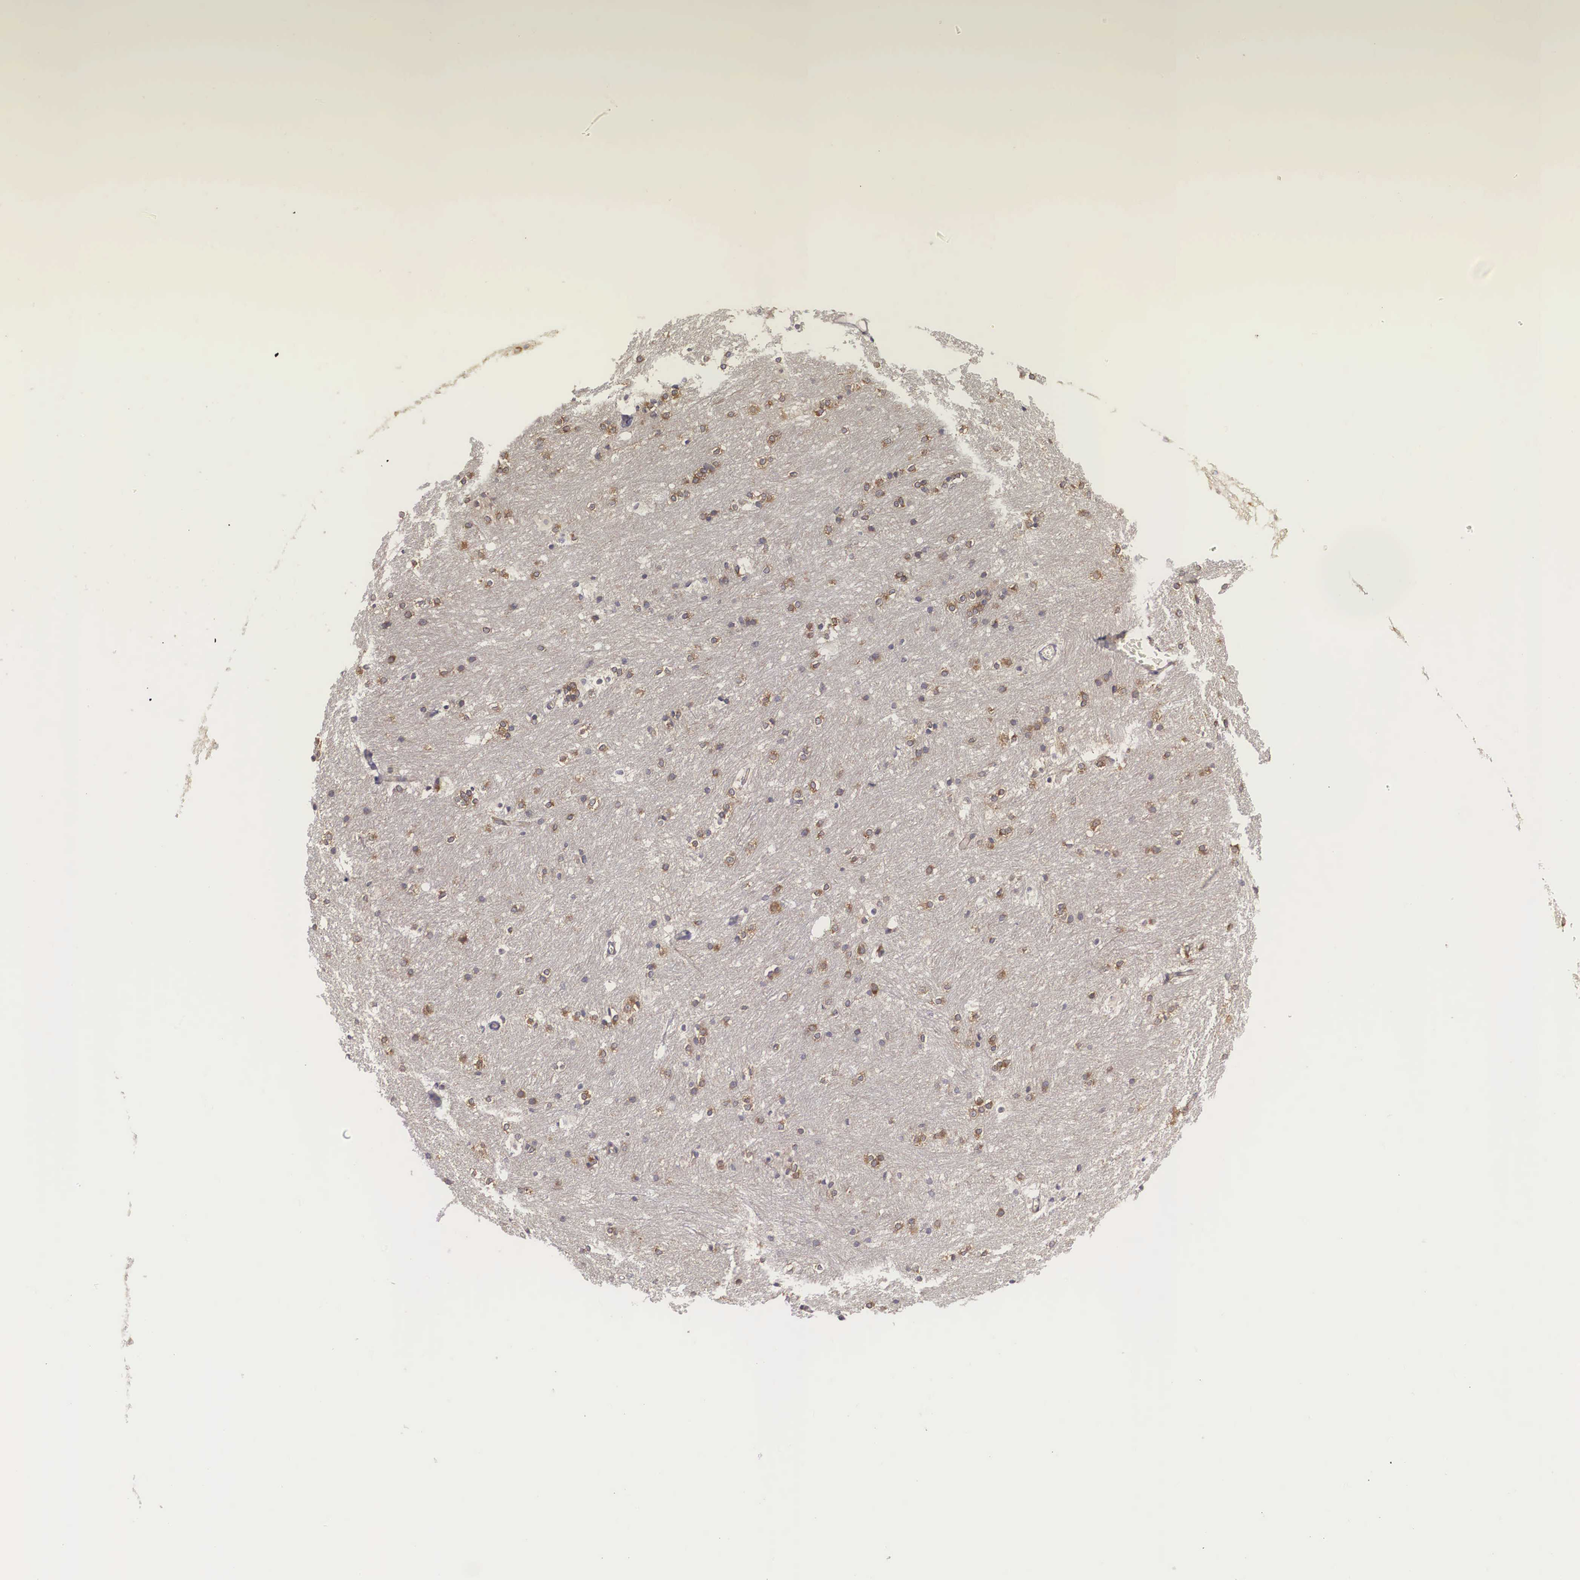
{"staining": {"intensity": "negative", "quantity": "none", "location": "none"}, "tissue": "caudate", "cell_type": "Glial cells", "image_type": "normal", "snomed": [{"axis": "morphology", "description": "Normal tissue, NOS"}, {"axis": "topography", "description": "Lateral ventricle wall"}], "caption": "Immunohistochemistry histopathology image of normal caudate: caudate stained with DAB shows no significant protein staining in glial cells. (Immunohistochemistry (ihc), brightfield microscopy, high magnification).", "gene": "GRIPAP1", "patient": {"sex": "female", "age": 19}}